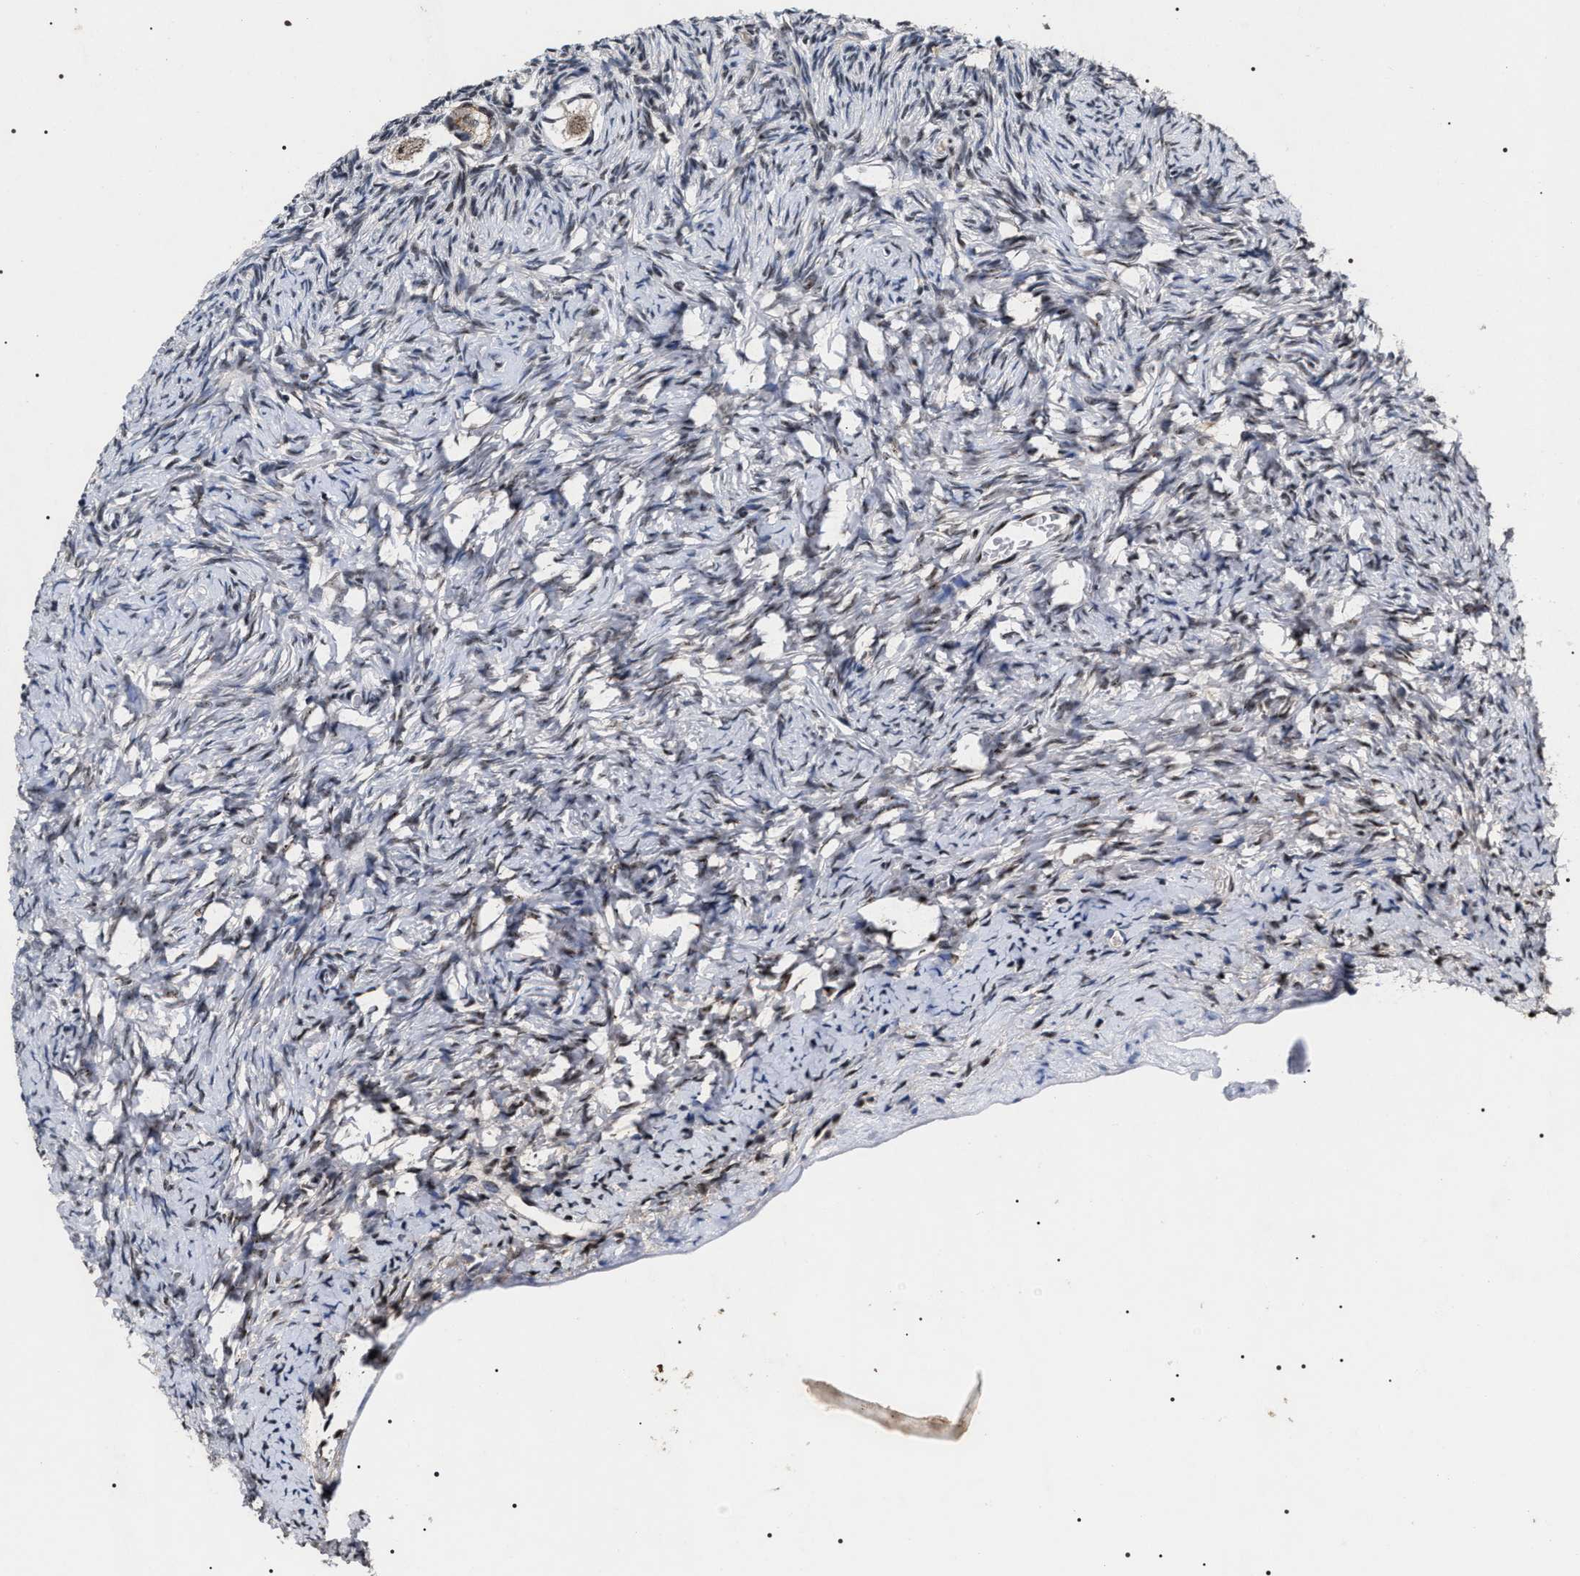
{"staining": {"intensity": "weak", "quantity": ">75%", "location": "nuclear"}, "tissue": "ovary", "cell_type": "Follicle cells", "image_type": "normal", "snomed": [{"axis": "morphology", "description": "Normal tissue, NOS"}, {"axis": "topography", "description": "Ovary"}], "caption": "Weak nuclear protein expression is identified in about >75% of follicle cells in ovary. The protein is shown in brown color, while the nuclei are stained blue.", "gene": "RRP1B", "patient": {"sex": "female", "age": 27}}